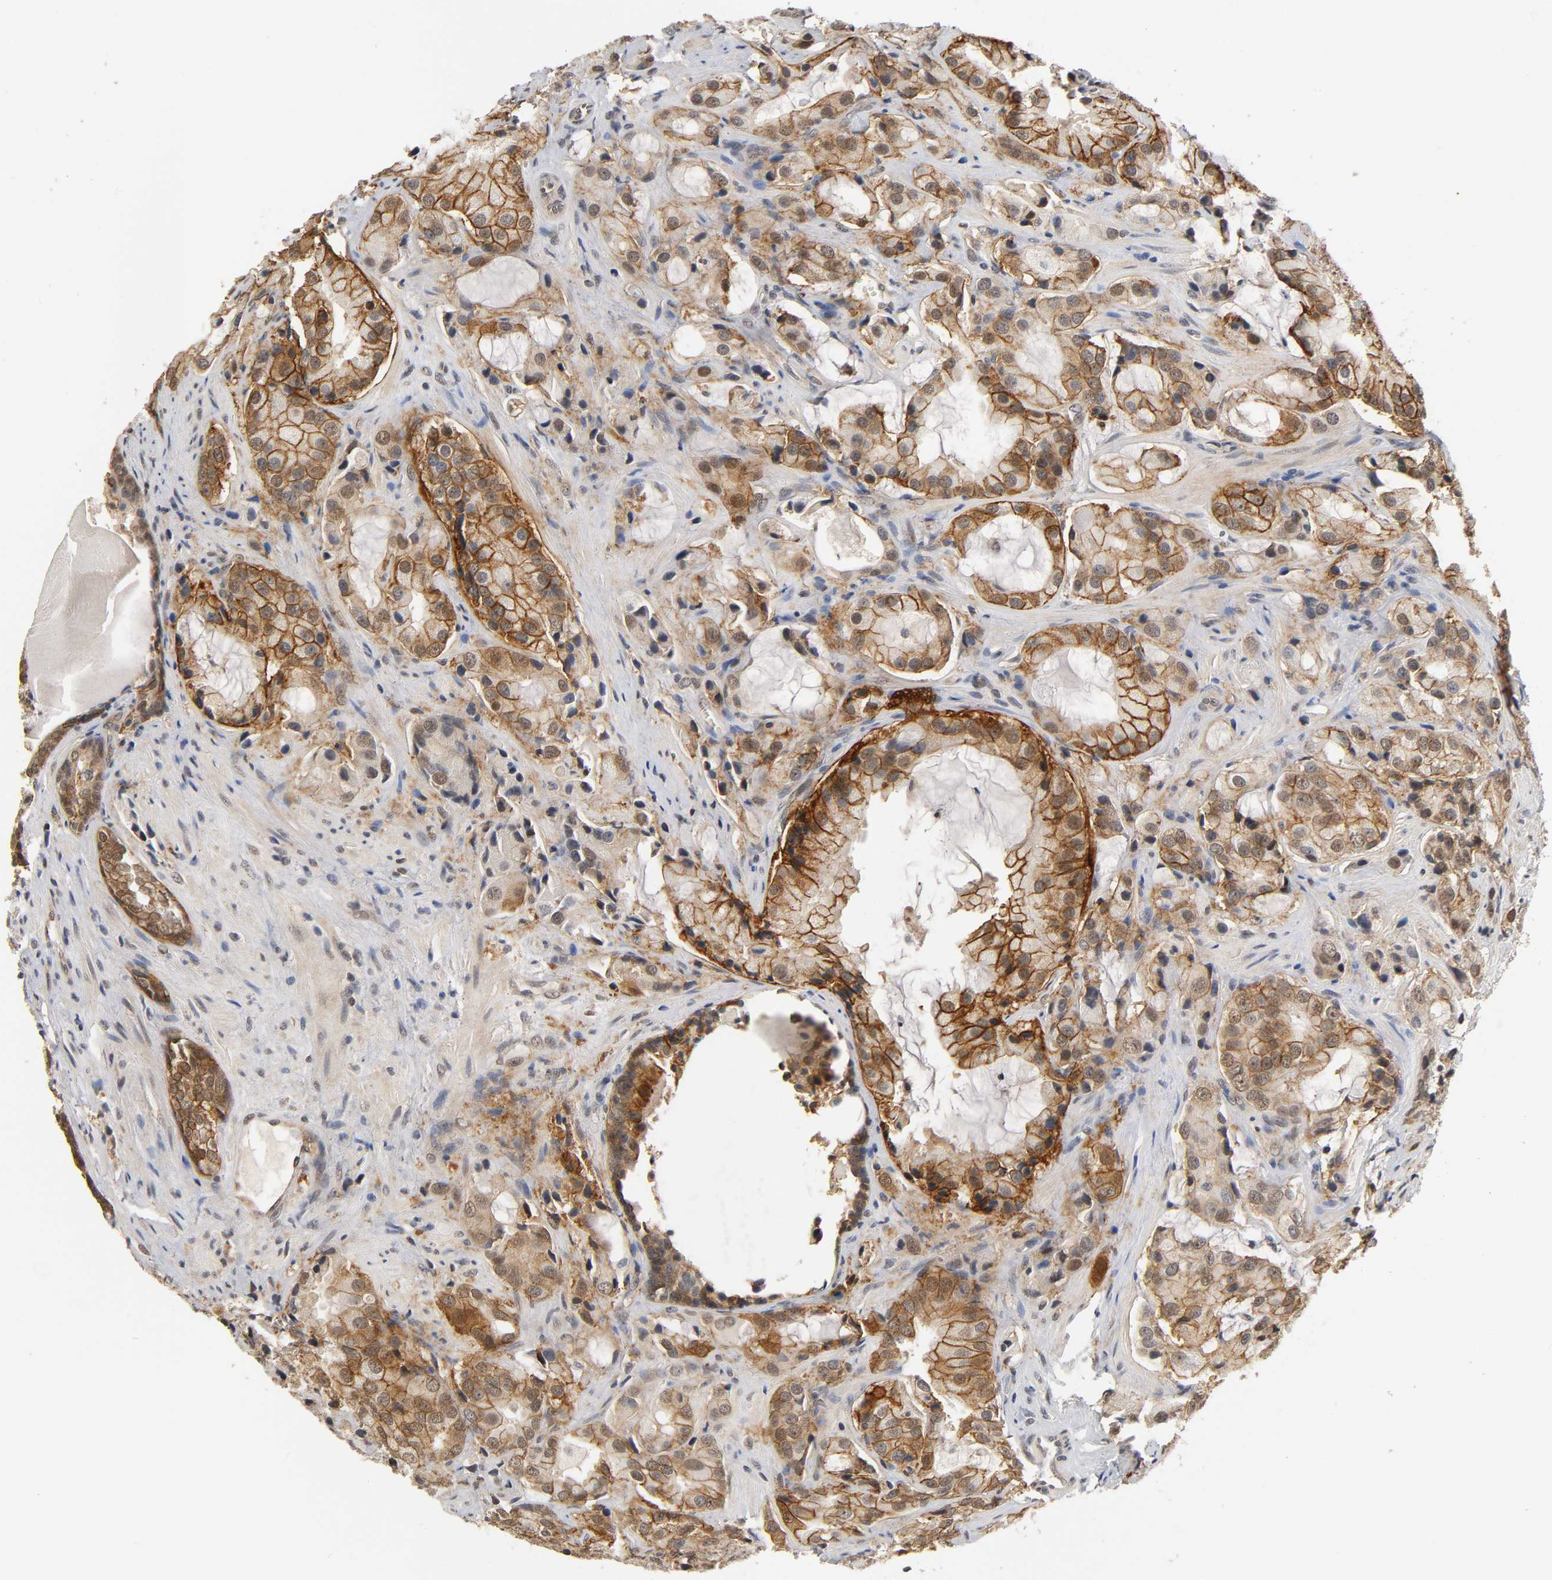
{"staining": {"intensity": "moderate", "quantity": ">75%", "location": "cytoplasmic/membranous"}, "tissue": "prostate cancer", "cell_type": "Tumor cells", "image_type": "cancer", "snomed": [{"axis": "morphology", "description": "Adenocarcinoma, High grade"}, {"axis": "topography", "description": "Prostate"}], "caption": "The image displays staining of prostate cancer (adenocarcinoma (high-grade)), revealing moderate cytoplasmic/membranous protein positivity (brown color) within tumor cells.", "gene": "HTR1E", "patient": {"sex": "male", "age": 70}}